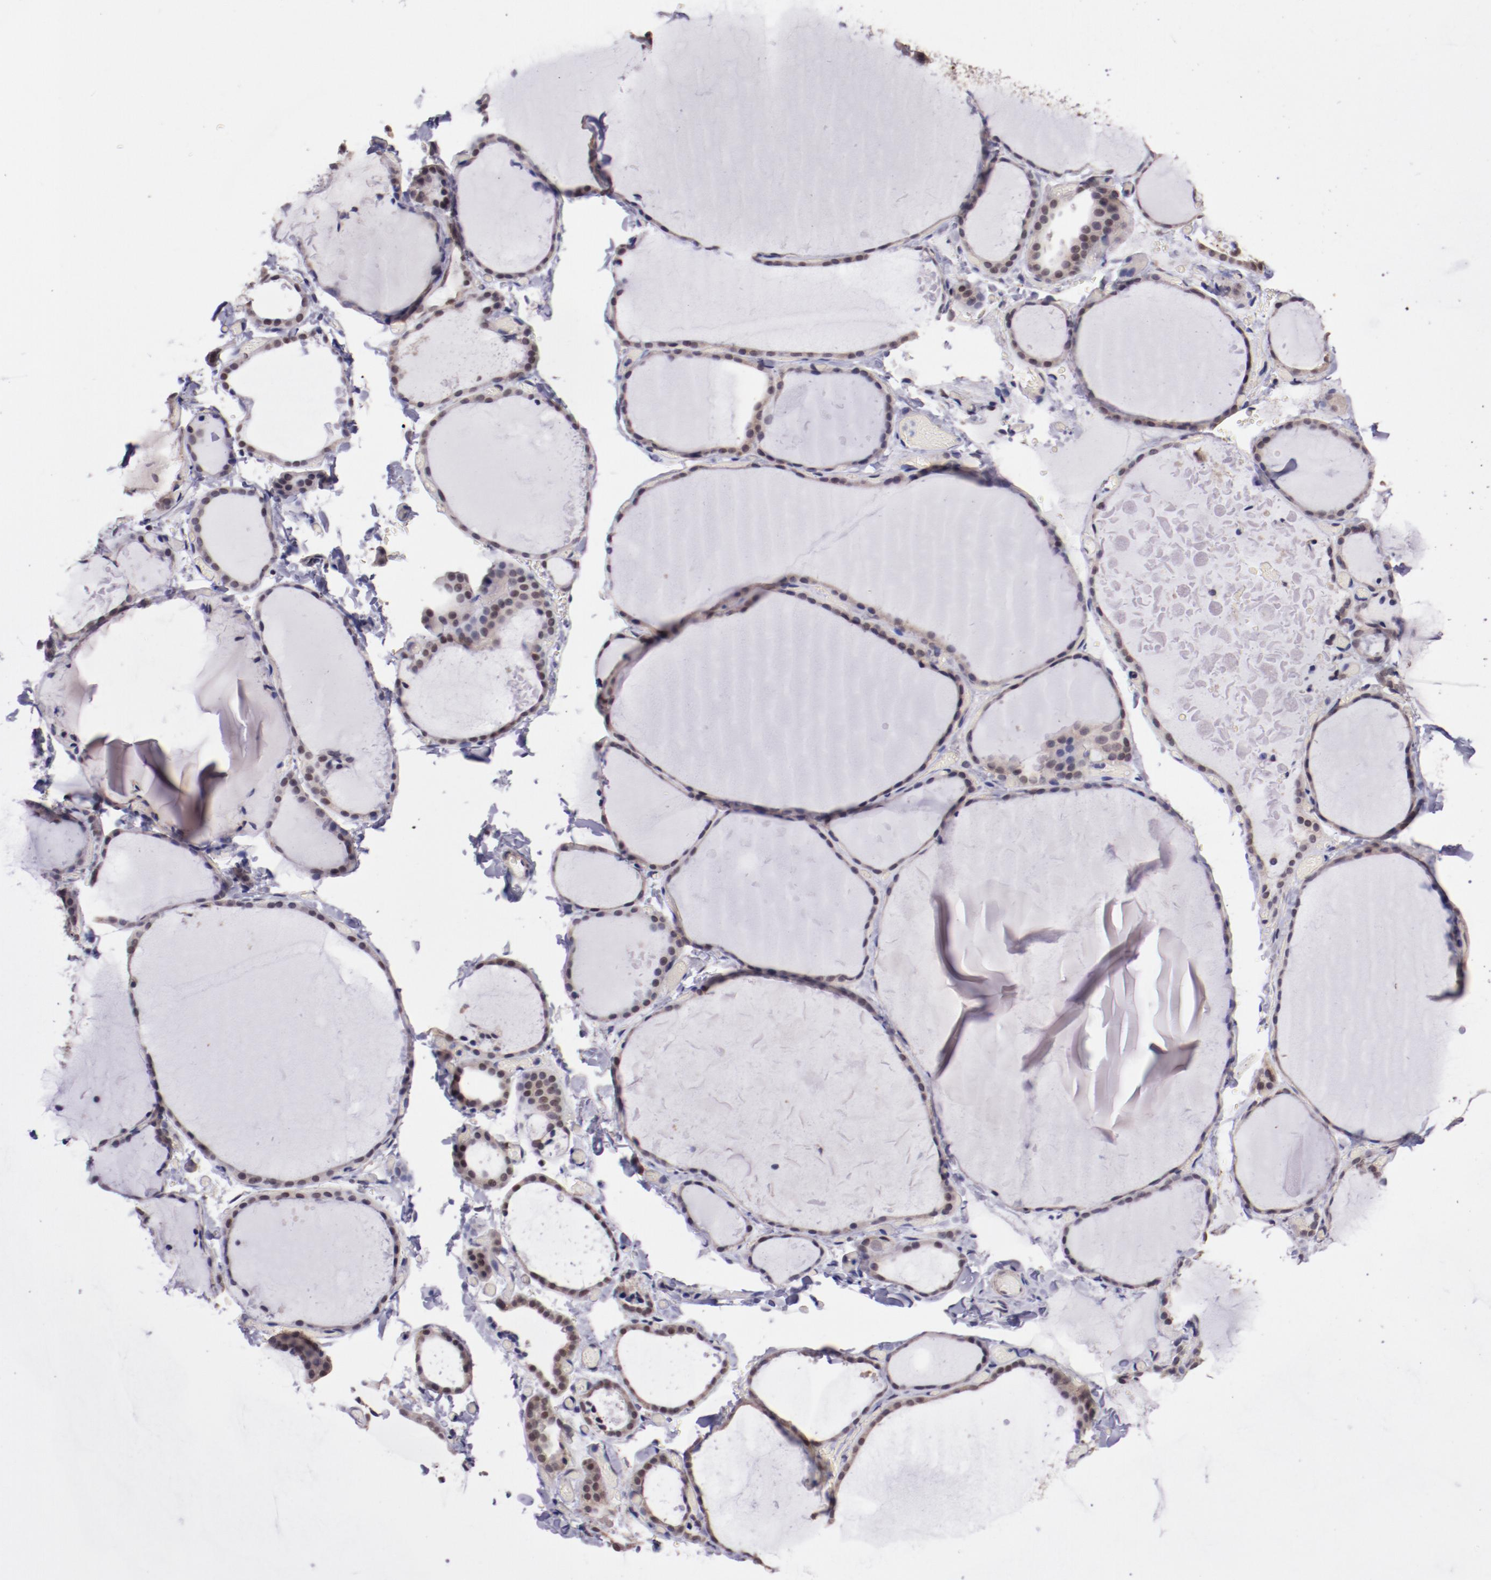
{"staining": {"intensity": "weak", "quantity": "25%-75%", "location": "cytoplasmic/membranous,nuclear"}, "tissue": "thyroid gland", "cell_type": "Glandular cells", "image_type": "normal", "snomed": [{"axis": "morphology", "description": "Normal tissue, NOS"}, {"axis": "topography", "description": "Thyroid gland"}], "caption": "Immunohistochemistry (IHC) of benign thyroid gland exhibits low levels of weak cytoplasmic/membranous,nuclear staining in about 25%-75% of glandular cells.", "gene": "ELF1", "patient": {"sex": "female", "age": 22}}